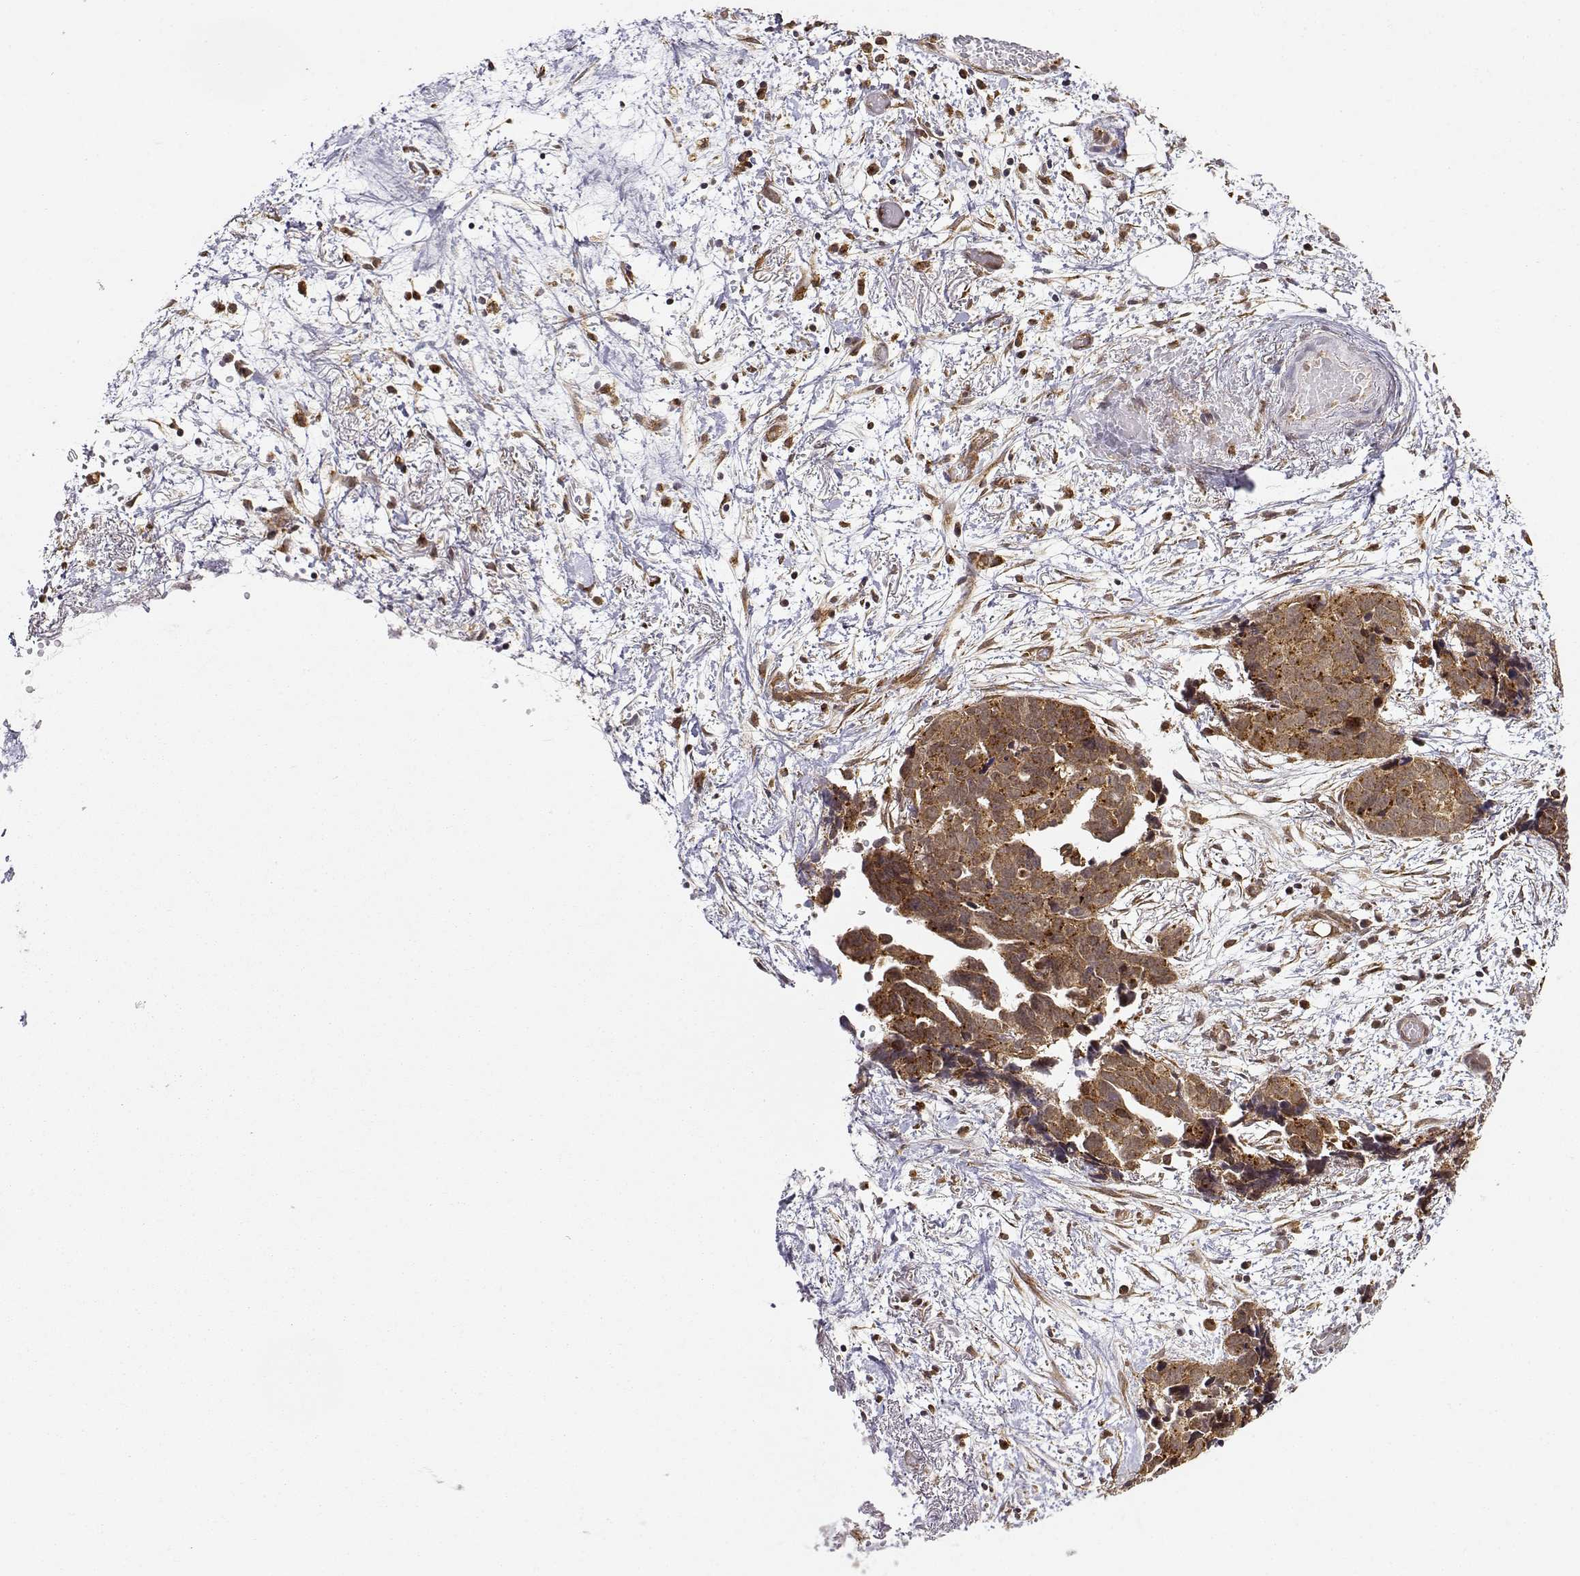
{"staining": {"intensity": "moderate", "quantity": ">75%", "location": "cytoplasmic/membranous"}, "tissue": "ovarian cancer", "cell_type": "Tumor cells", "image_type": "cancer", "snomed": [{"axis": "morphology", "description": "Cystadenocarcinoma, serous, NOS"}, {"axis": "topography", "description": "Ovary"}], "caption": "Tumor cells reveal medium levels of moderate cytoplasmic/membranous positivity in about >75% of cells in ovarian cancer (serous cystadenocarcinoma). The protein is shown in brown color, while the nuclei are stained blue.", "gene": "RNF13", "patient": {"sex": "female", "age": 69}}